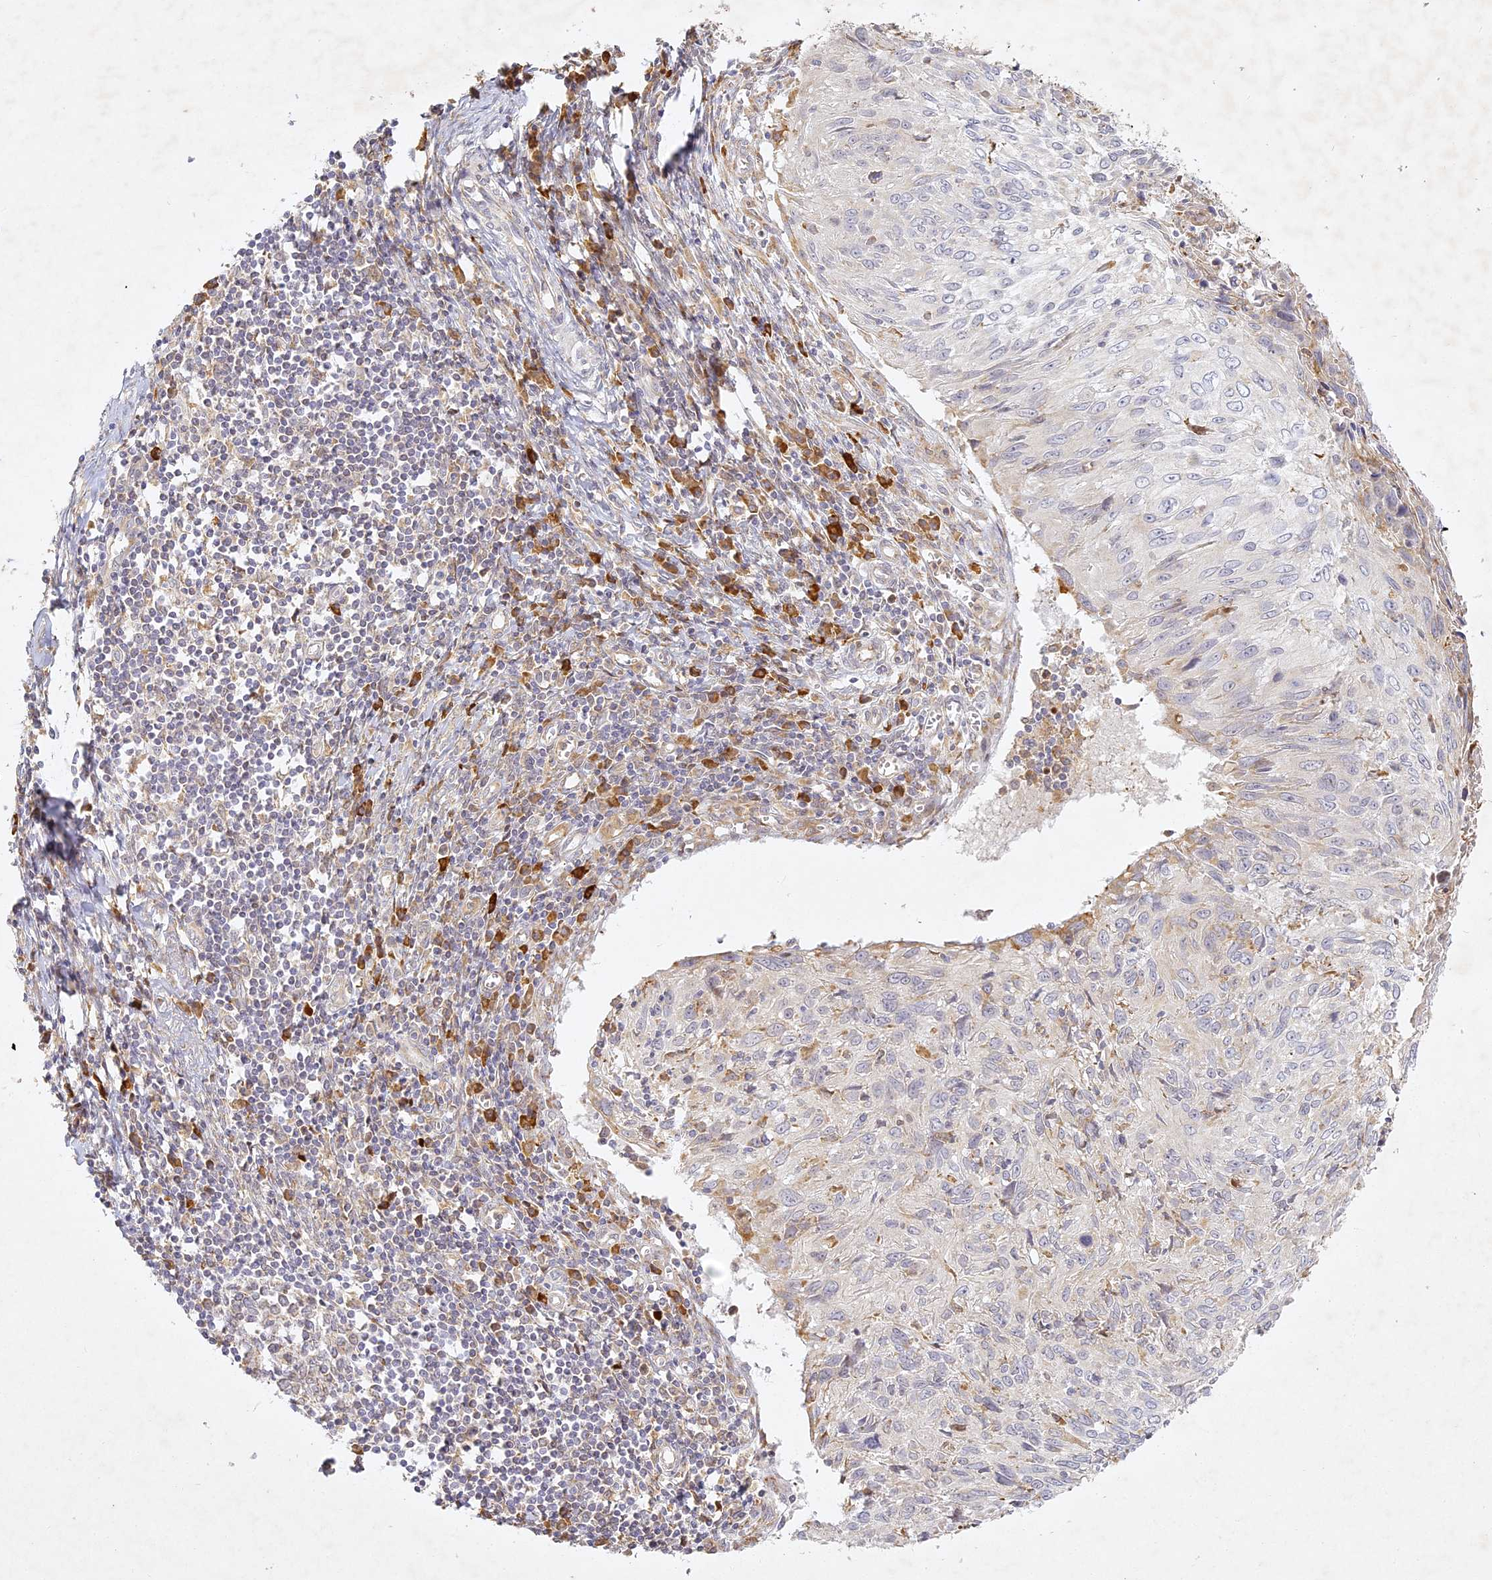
{"staining": {"intensity": "negative", "quantity": "none", "location": "none"}, "tissue": "cervical cancer", "cell_type": "Tumor cells", "image_type": "cancer", "snomed": [{"axis": "morphology", "description": "Squamous cell carcinoma, NOS"}, {"axis": "topography", "description": "Cervix"}], "caption": "An image of cervical squamous cell carcinoma stained for a protein demonstrates no brown staining in tumor cells. (DAB immunohistochemistry (IHC), high magnification).", "gene": "SLC30A5", "patient": {"sex": "female", "age": 51}}